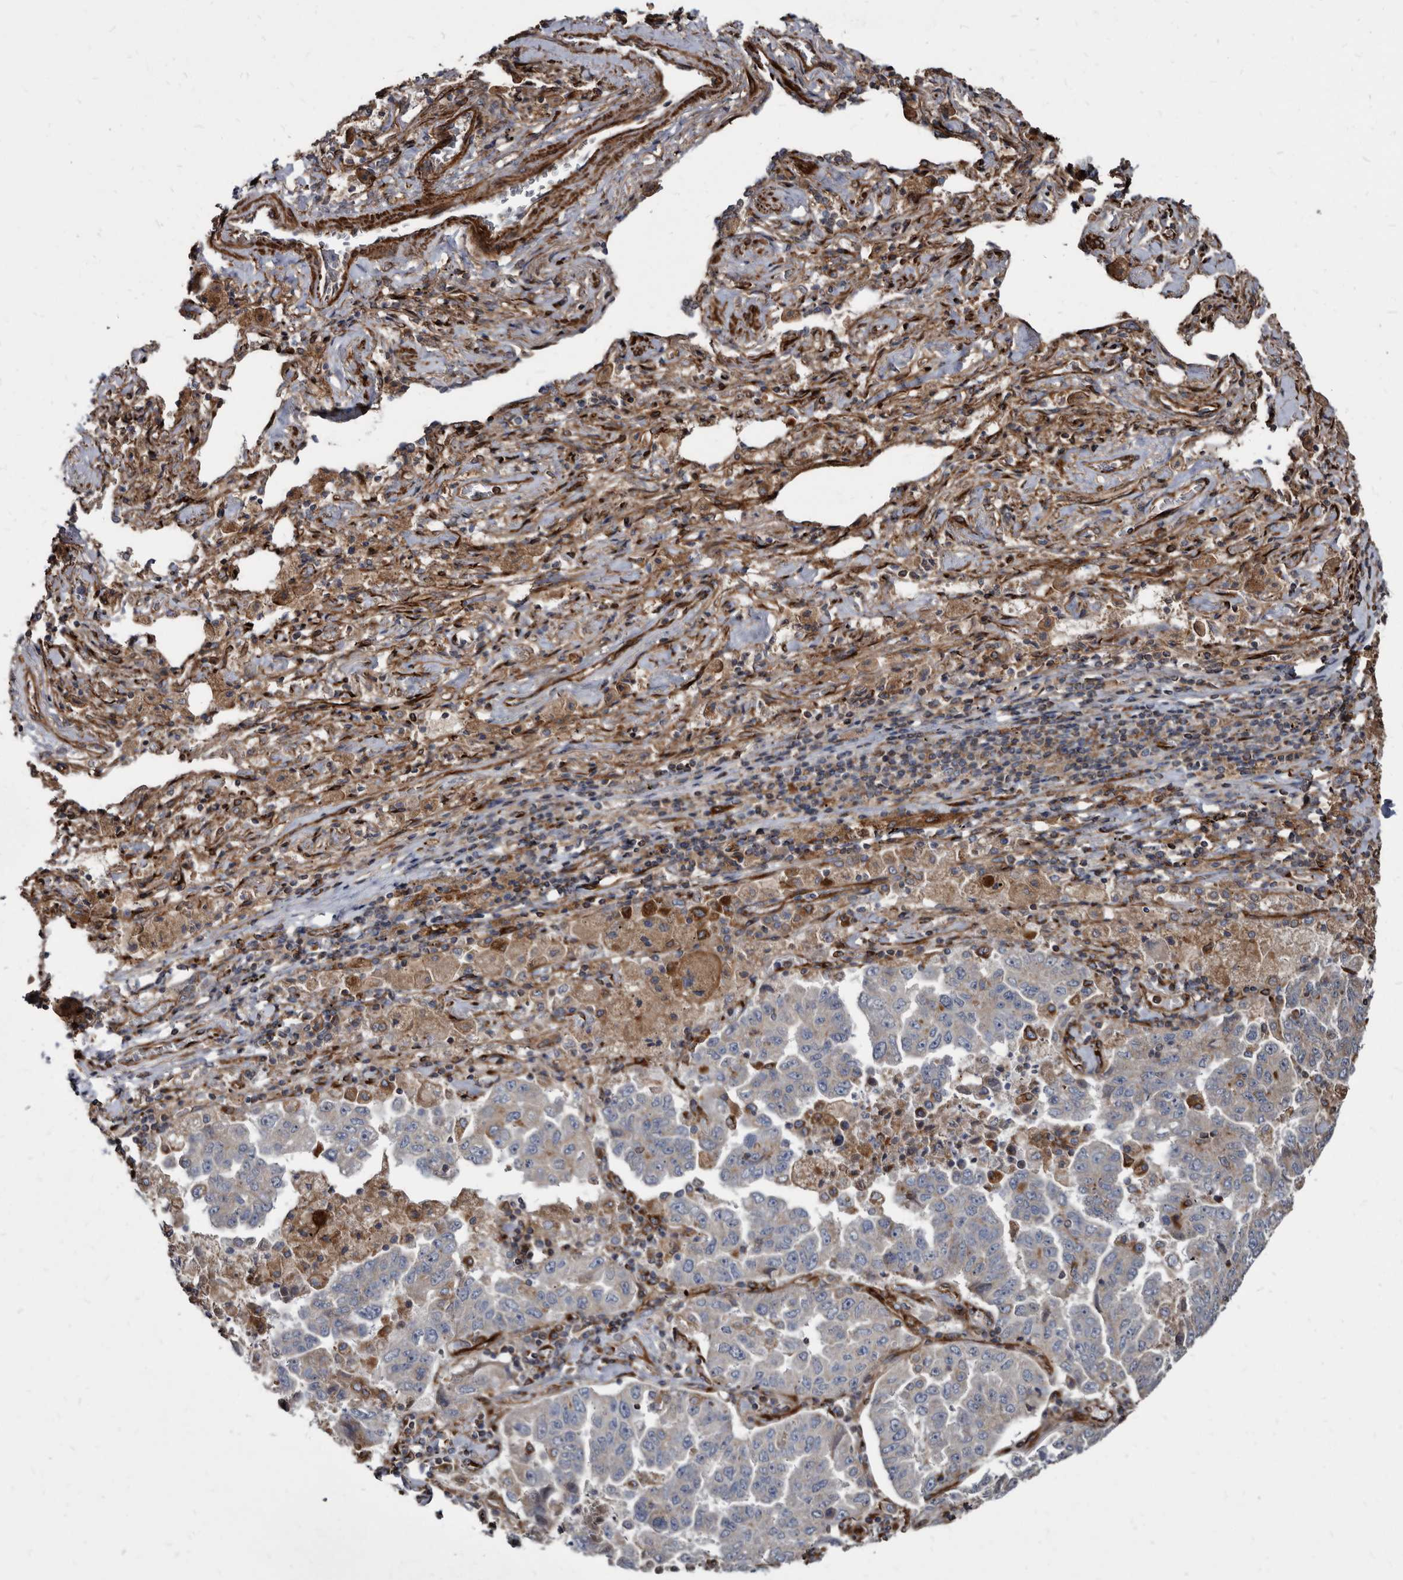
{"staining": {"intensity": "negative", "quantity": "none", "location": "none"}, "tissue": "lung cancer", "cell_type": "Tumor cells", "image_type": "cancer", "snomed": [{"axis": "morphology", "description": "Adenocarcinoma, NOS"}, {"axis": "topography", "description": "Lung"}], "caption": "Immunohistochemical staining of lung cancer shows no significant positivity in tumor cells.", "gene": "KCTD20", "patient": {"sex": "female", "age": 51}}